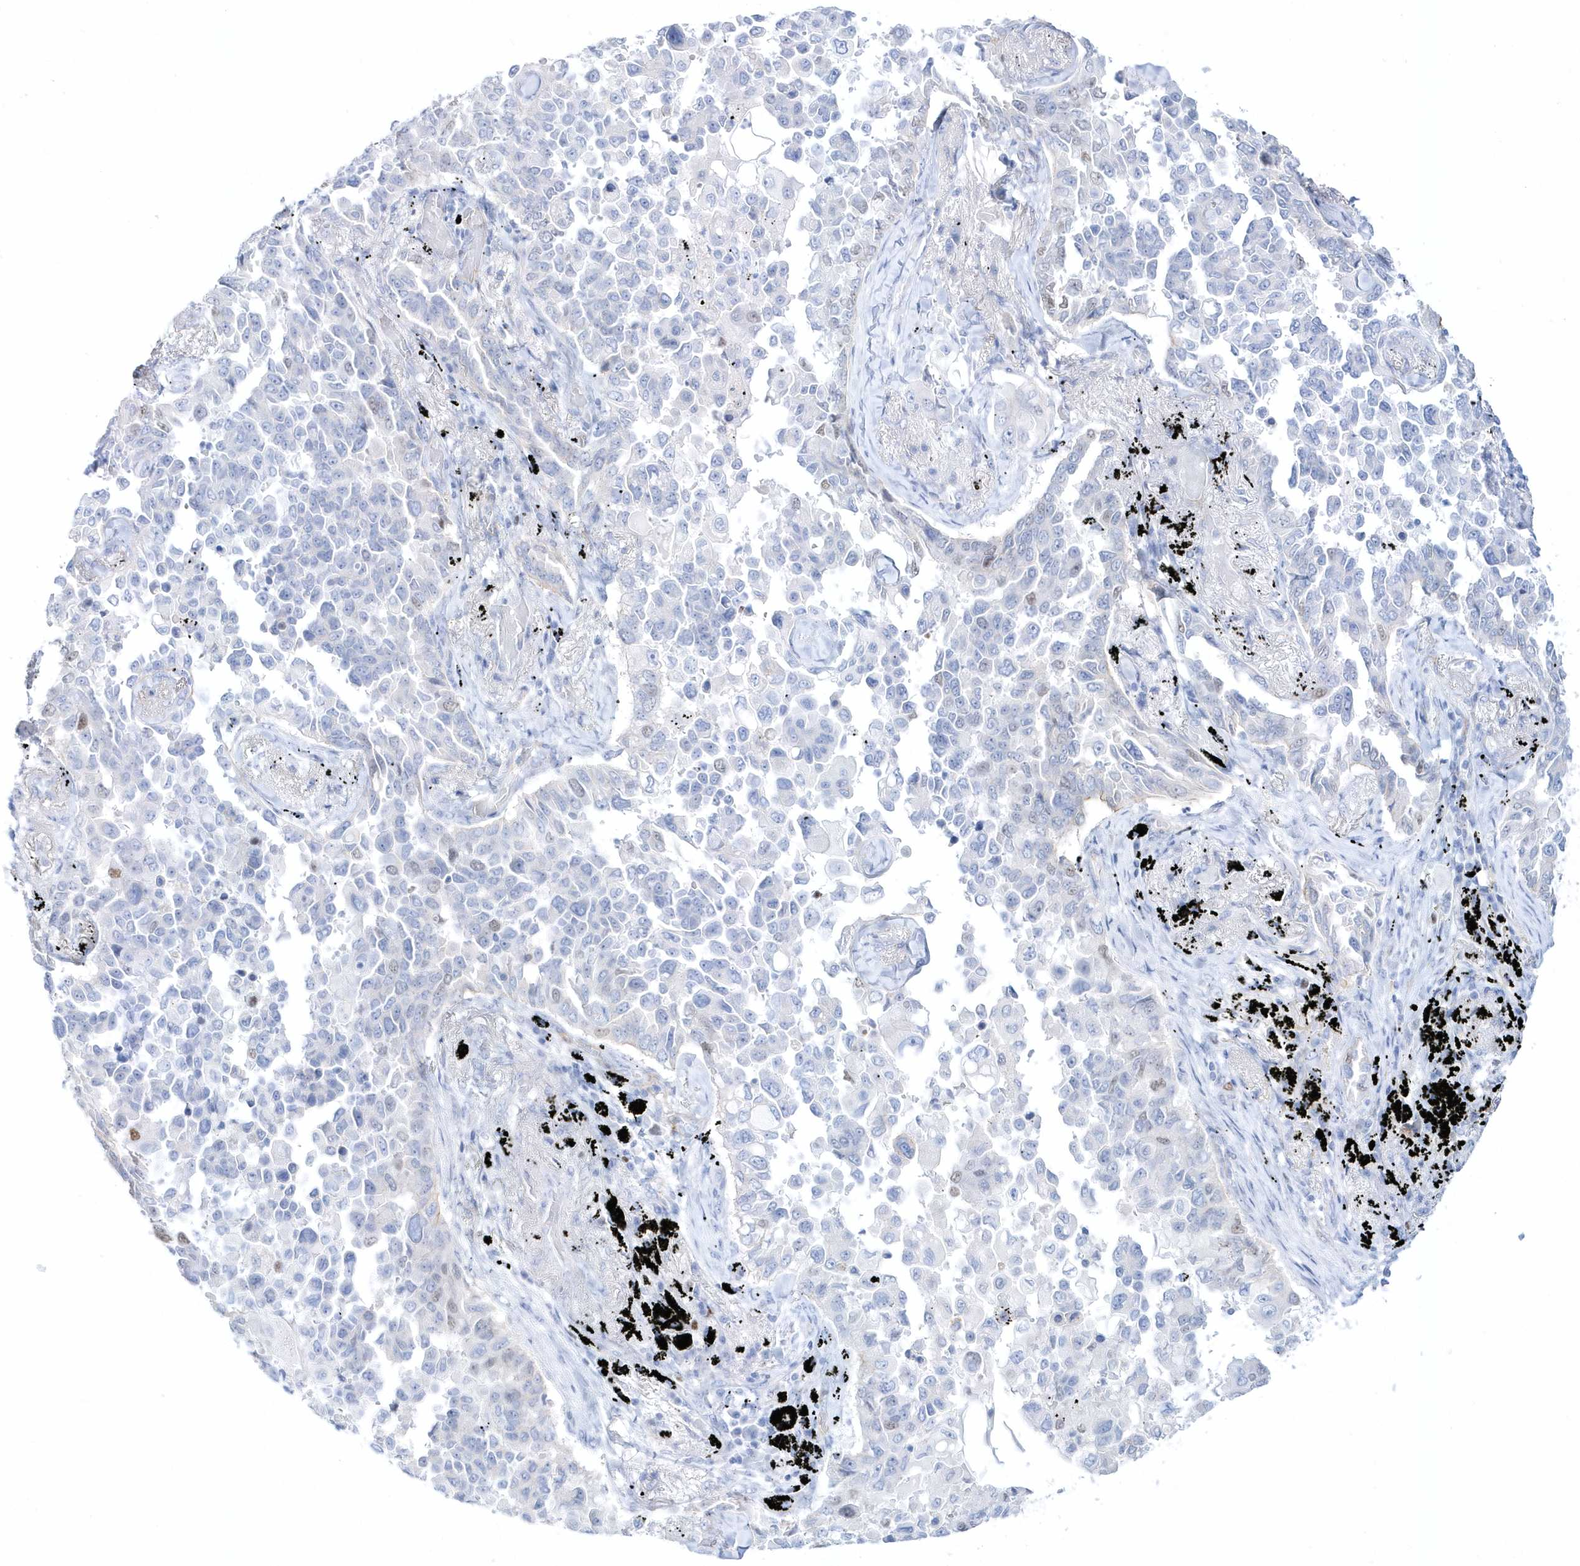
{"staining": {"intensity": "negative", "quantity": "none", "location": "none"}, "tissue": "lung cancer", "cell_type": "Tumor cells", "image_type": "cancer", "snomed": [{"axis": "morphology", "description": "Adenocarcinoma, NOS"}, {"axis": "topography", "description": "Lung"}], "caption": "Lung cancer was stained to show a protein in brown. There is no significant expression in tumor cells.", "gene": "TMCO6", "patient": {"sex": "female", "age": 67}}